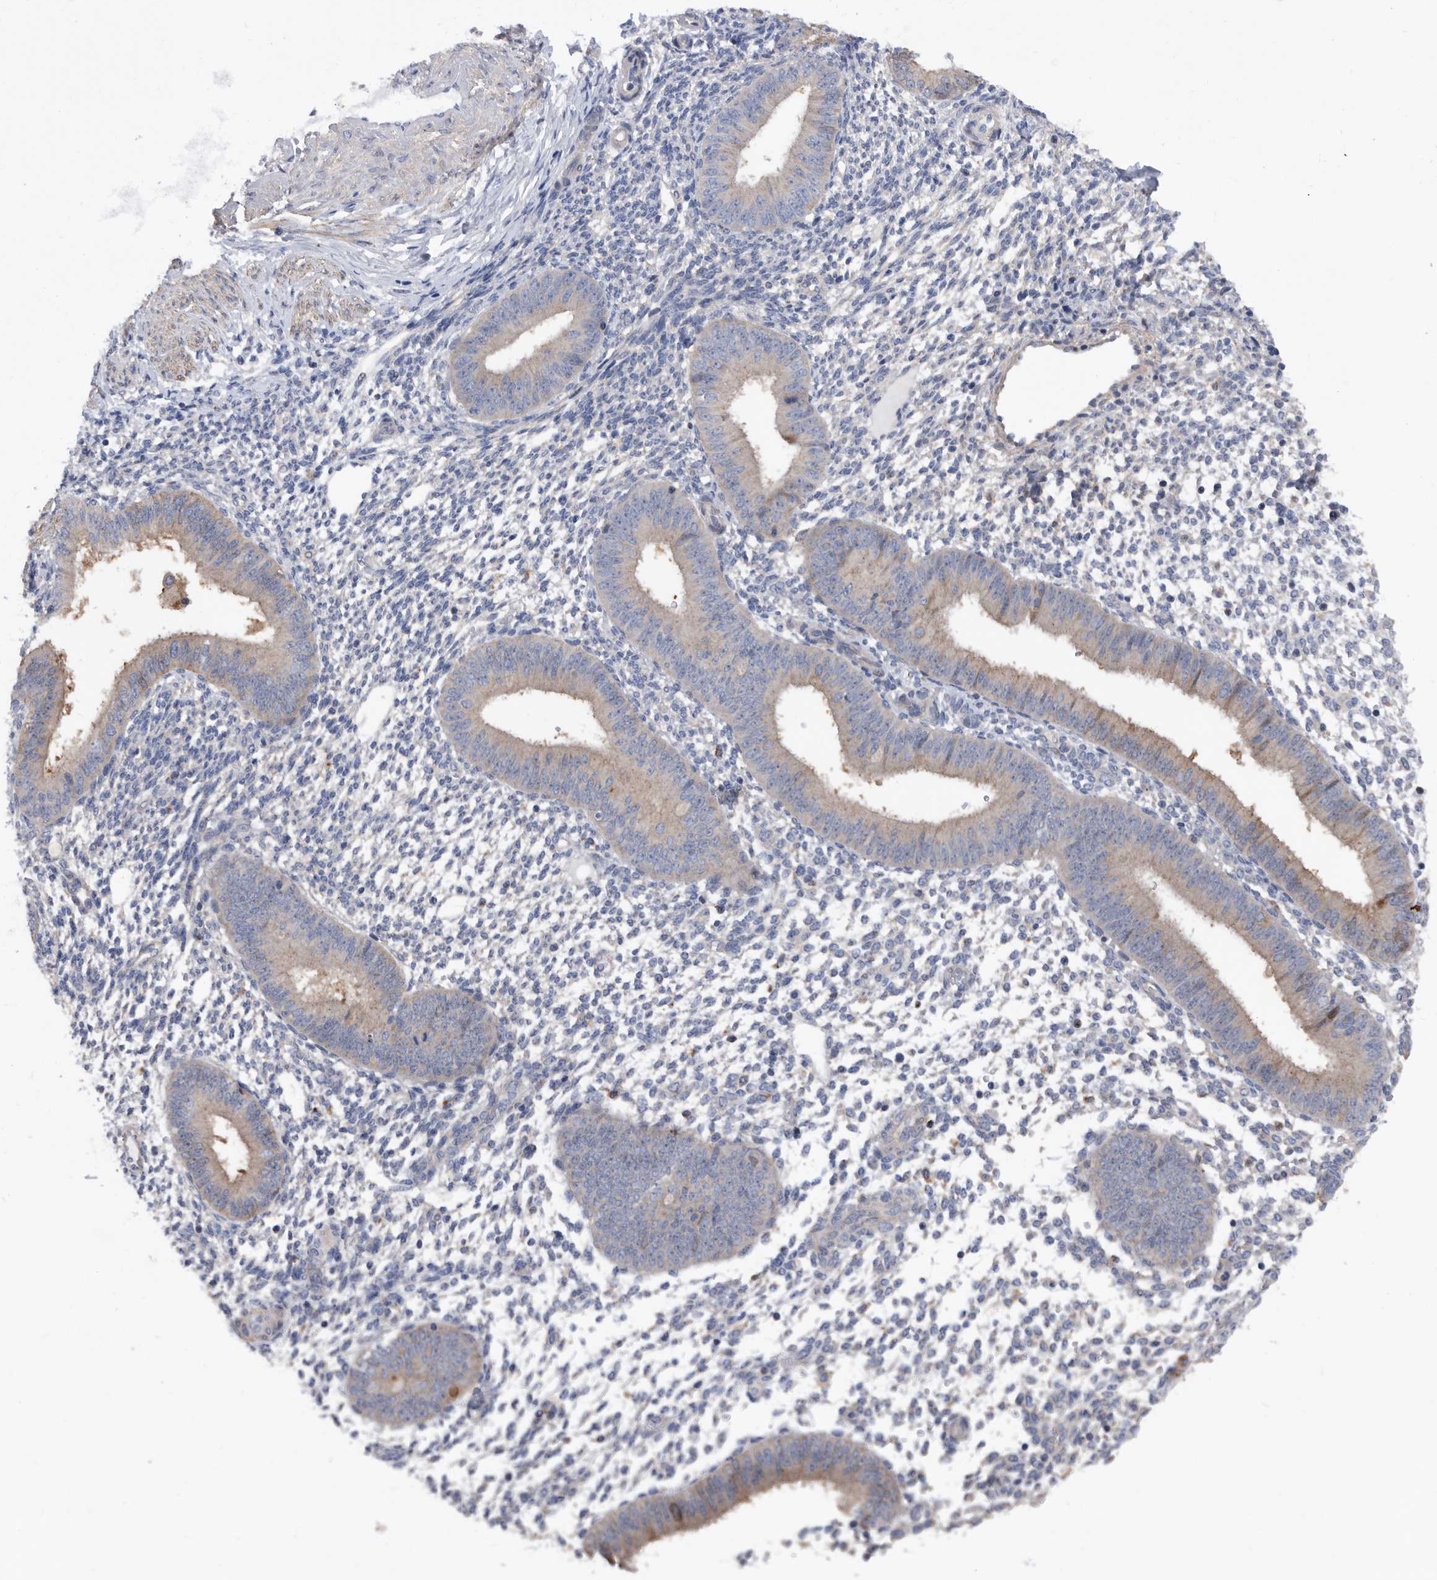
{"staining": {"intensity": "negative", "quantity": "none", "location": "none"}, "tissue": "endometrium", "cell_type": "Cells in endometrial stroma", "image_type": "normal", "snomed": [{"axis": "morphology", "description": "Normal tissue, NOS"}, {"axis": "topography", "description": "Uterus"}, {"axis": "topography", "description": "Endometrium"}], "caption": "Cells in endometrial stroma show no significant protein positivity in benign endometrium. The staining was performed using DAB to visualize the protein expression in brown, while the nuclei were stained in blue with hematoxylin (Magnification: 20x).", "gene": "BAIAP3", "patient": {"sex": "female", "age": 48}}